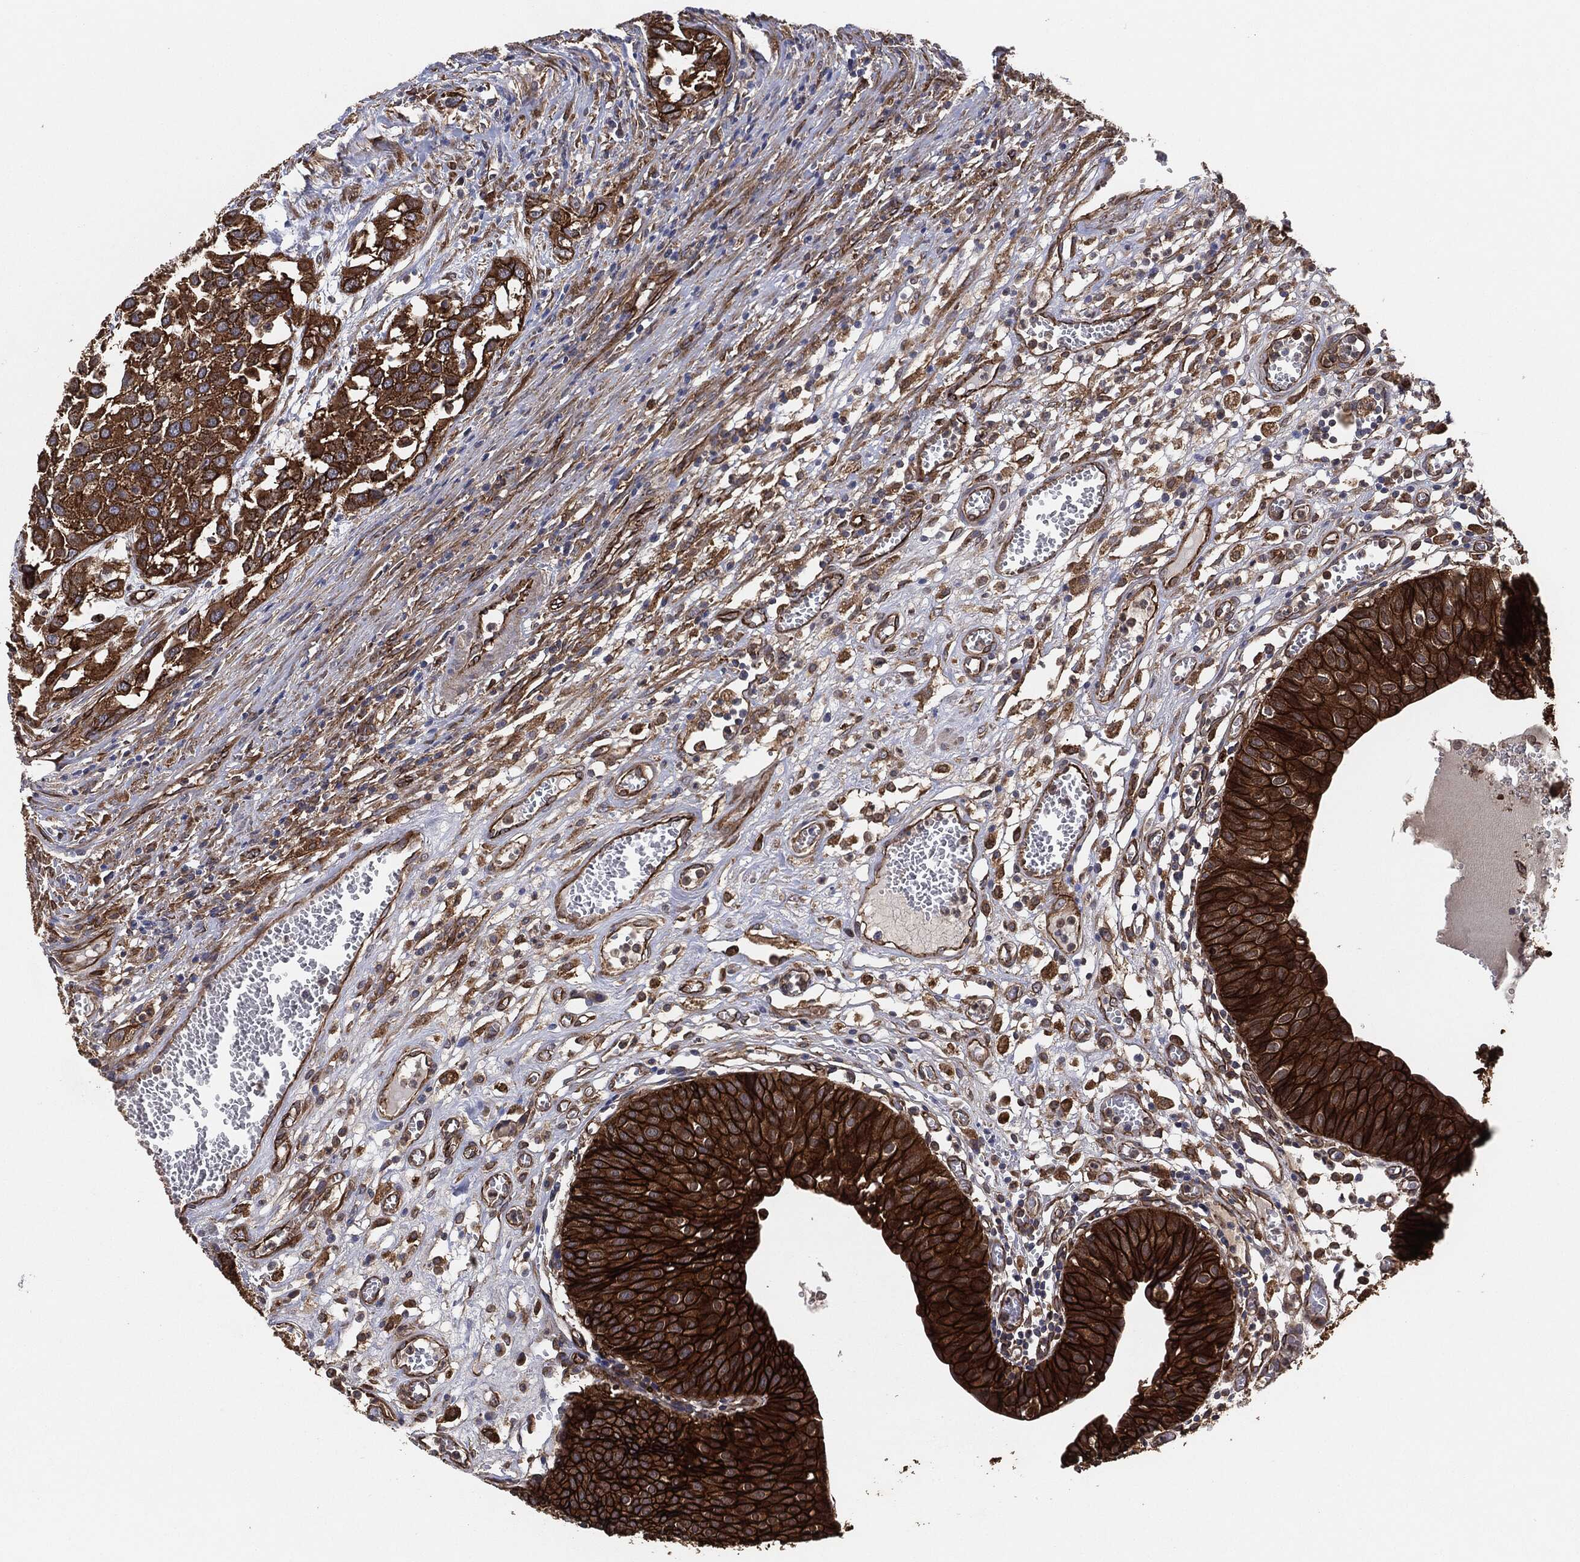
{"staining": {"intensity": "strong", "quantity": ">75%", "location": "cytoplasmic/membranous"}, "tissue": "urinary bladder", "cell_type": "Urothelial cells", "image_type": "normal", "snomed": [{"axis": "morphology", "description": "Normal tissue, NOS"}, {"axis": "morphology", "description": "Urothelial carcinoma, NOS"}, {"axis": "morphology", "description": "Urothelial carcinoma, High grade"}, {"axis": "topography", "description": "Urinary bladder"}], "caption": "Benign urinary bladder demonstrates strong cytoplasmic/membranous expression in about >75% of urothelial cells, visualized by immunohistochemistry.", "gene": "CTNNA1", "patient": {"sex": "male", "age": 57}}